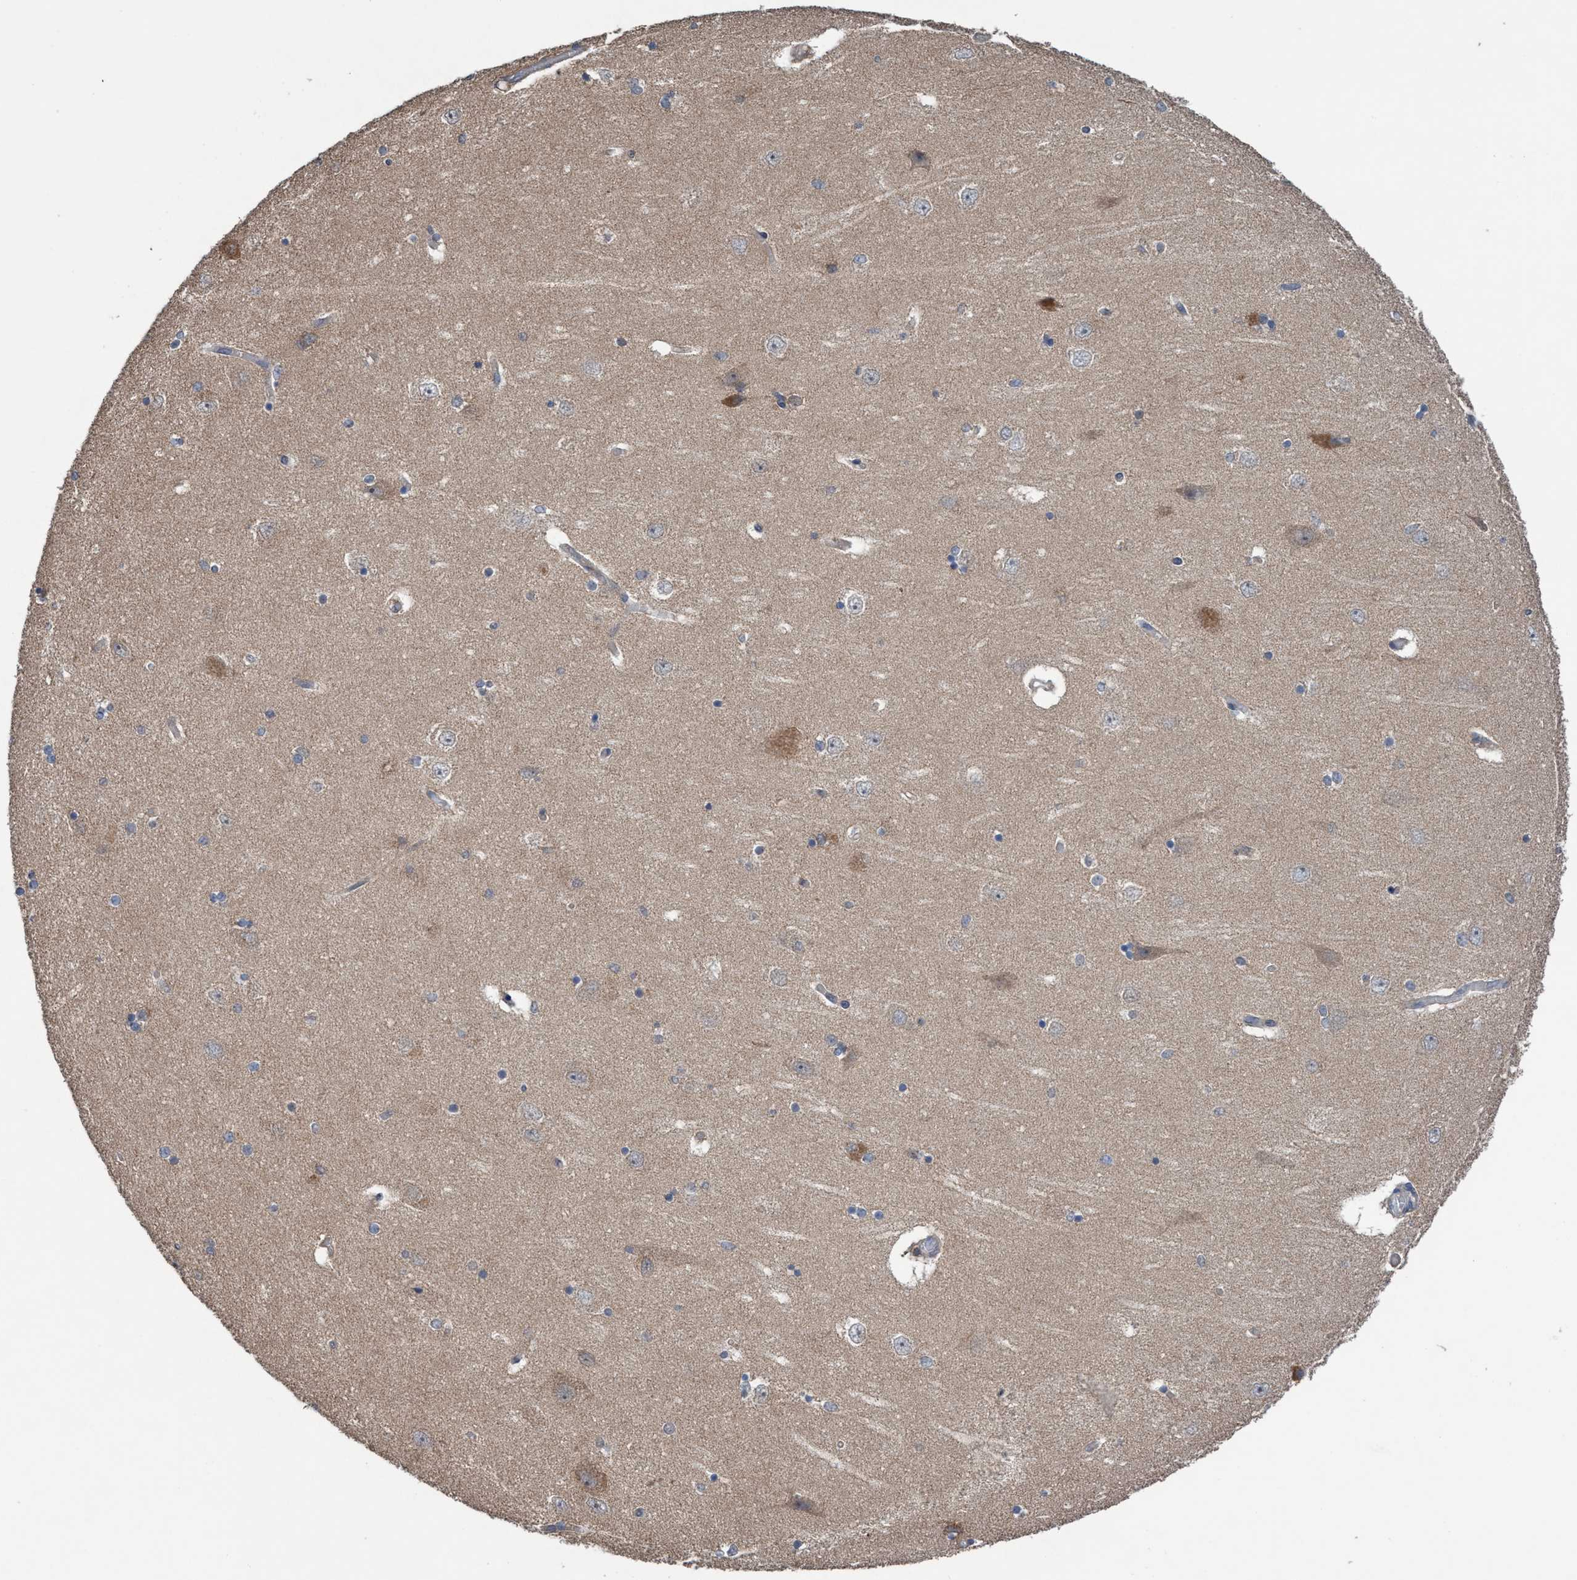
{"staining": {"intensity": "weak", "quantity": "<25%", "location": "cytoplasmic/membranous"}, "tissue": "hippocampus", "cell_type": "Glial cells", "image_type": "normal", "snomed": [{"axis": "morphology", "description": "Normal tissue, NOS"}, {"axis": "topography", "description": "Hippocampus"}], "caption": "Glial cells show no significant protein staining in benign hippocampus. (Brightfield microscopy of DAB immunohistochemistry (IHC) at high magnification).", "gene": "GLOD4", "patient": {"sex": "female", "age": 54}}